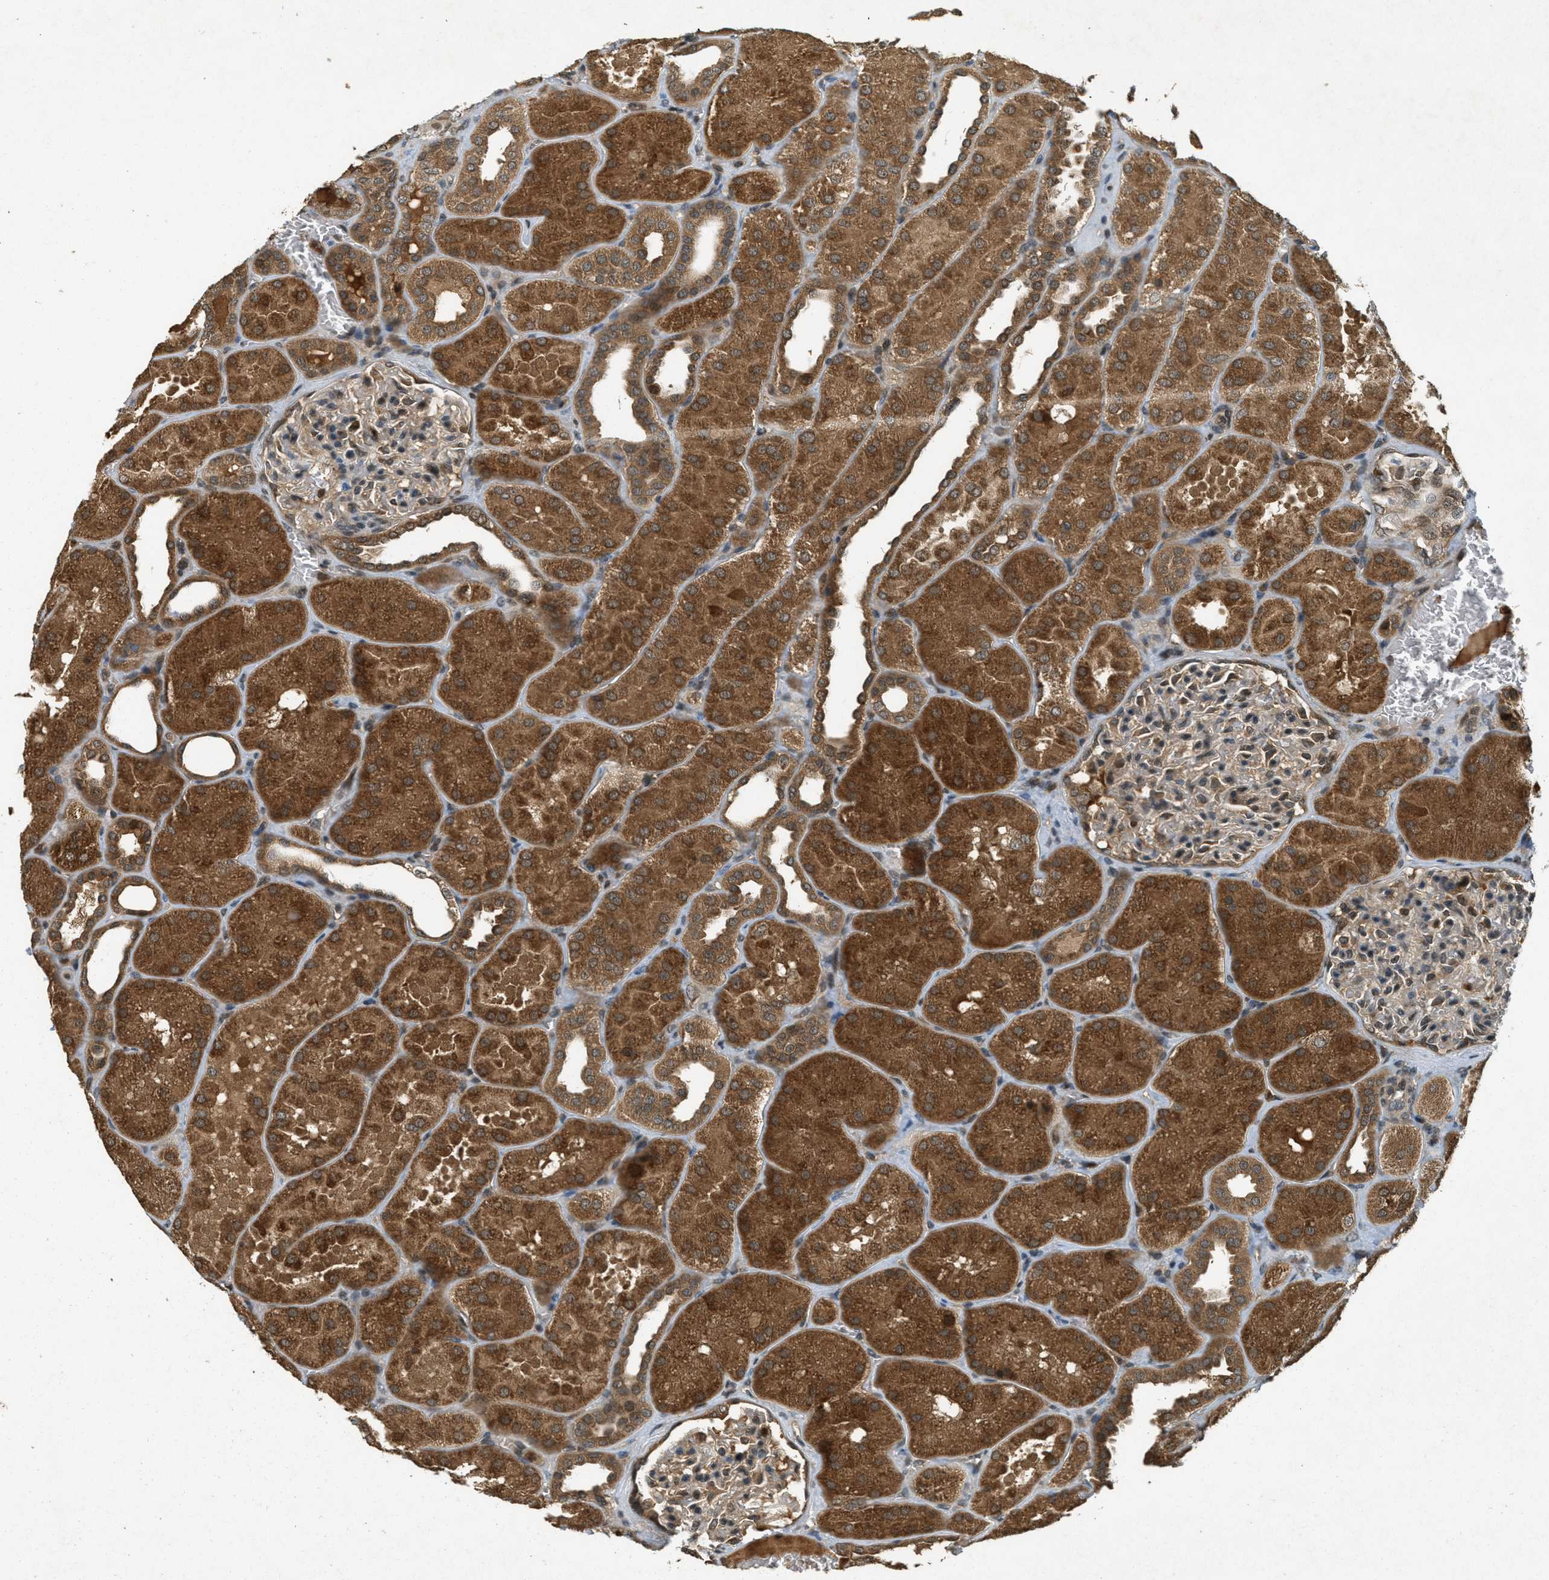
{"staining": {"intensity": "moderate", "quantity": "<25%", "location": "cytoplasmic/membranous,nuclear"}, "tissue": "kidney", "cell_type": "Cells in glomeruli", "image_type": "normal", "snomed": [{"axis": "morphology", "description": "Normal tissue, NOS"}, {"axis": "topography", "description": "Kidney"}], "caption": "This image reveals IHC staining of normal kidney, with low moderate cytoplasmic/membranous,nuclear expression in approximately <25% of cells in glomeruli.", "gene": "ATG7", "patient": {"sex": "male", "age": 28}}